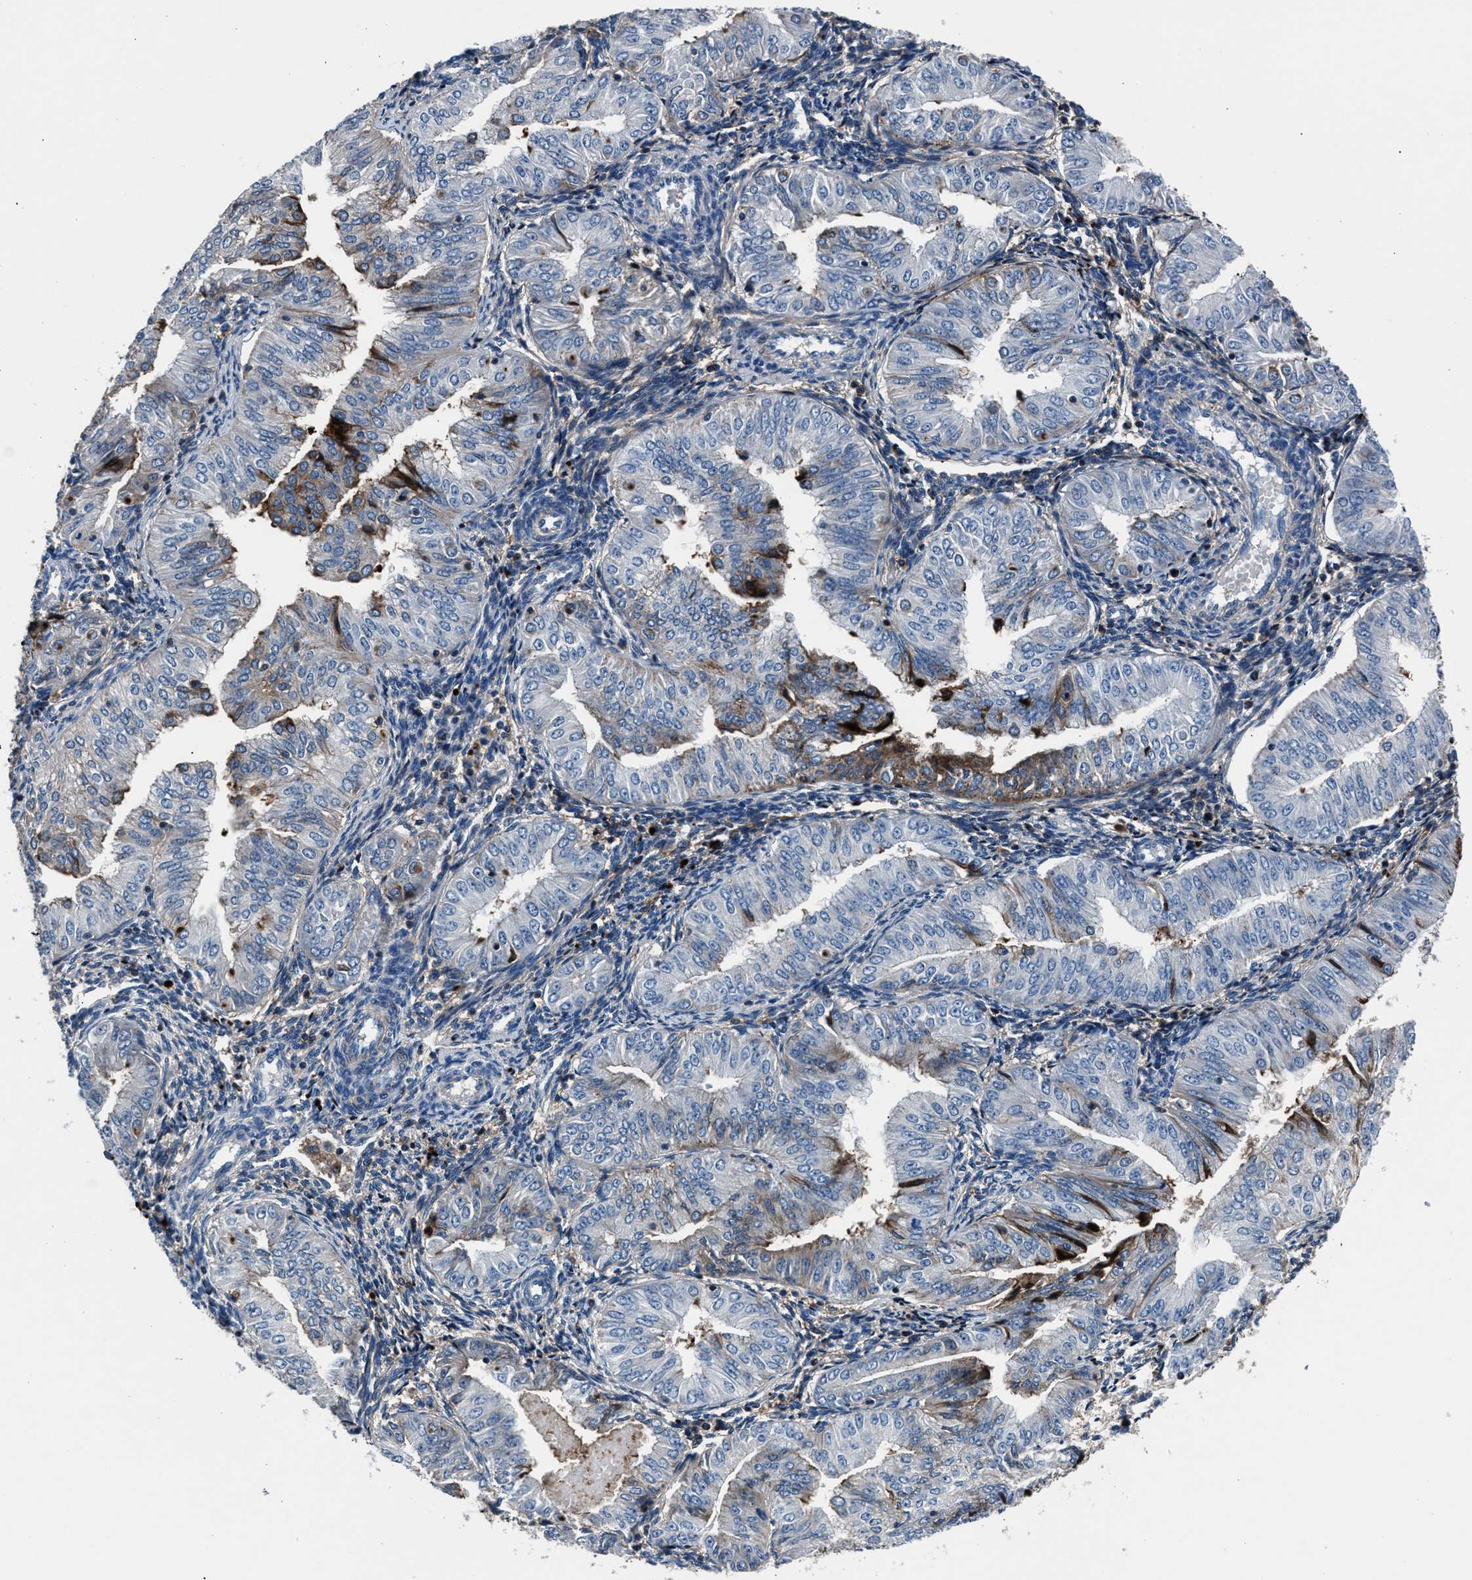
{"staining": {"intensity": "strong", "quantity": "<25%", "location": "cytoplasmic/membranous"}, "tissue": "endometrial cancer", "cell_type": "Tumor cells", "image_type": "cancer", "snomed": [{"axis": "morphology", "description": "Normal tissue, NOS"}, {"axis": "morphology", "description": "Adenocarcinoma, NOS"}, {"axis": "topography", "description": "Endometrium"}], "caption": "High-magnification brightfield microscopy of adenocarcinoma (endometrial) stained with DAB (3,3'-diaminobenzidine) (brown) and counterstained with hematoxylin (blue). tumor cells exhibit strong cytoplasmic/membranous expression is present in about<25% of cells.", "gene": "MFSD11", "patient": {"sex": "female", "age": 53}}